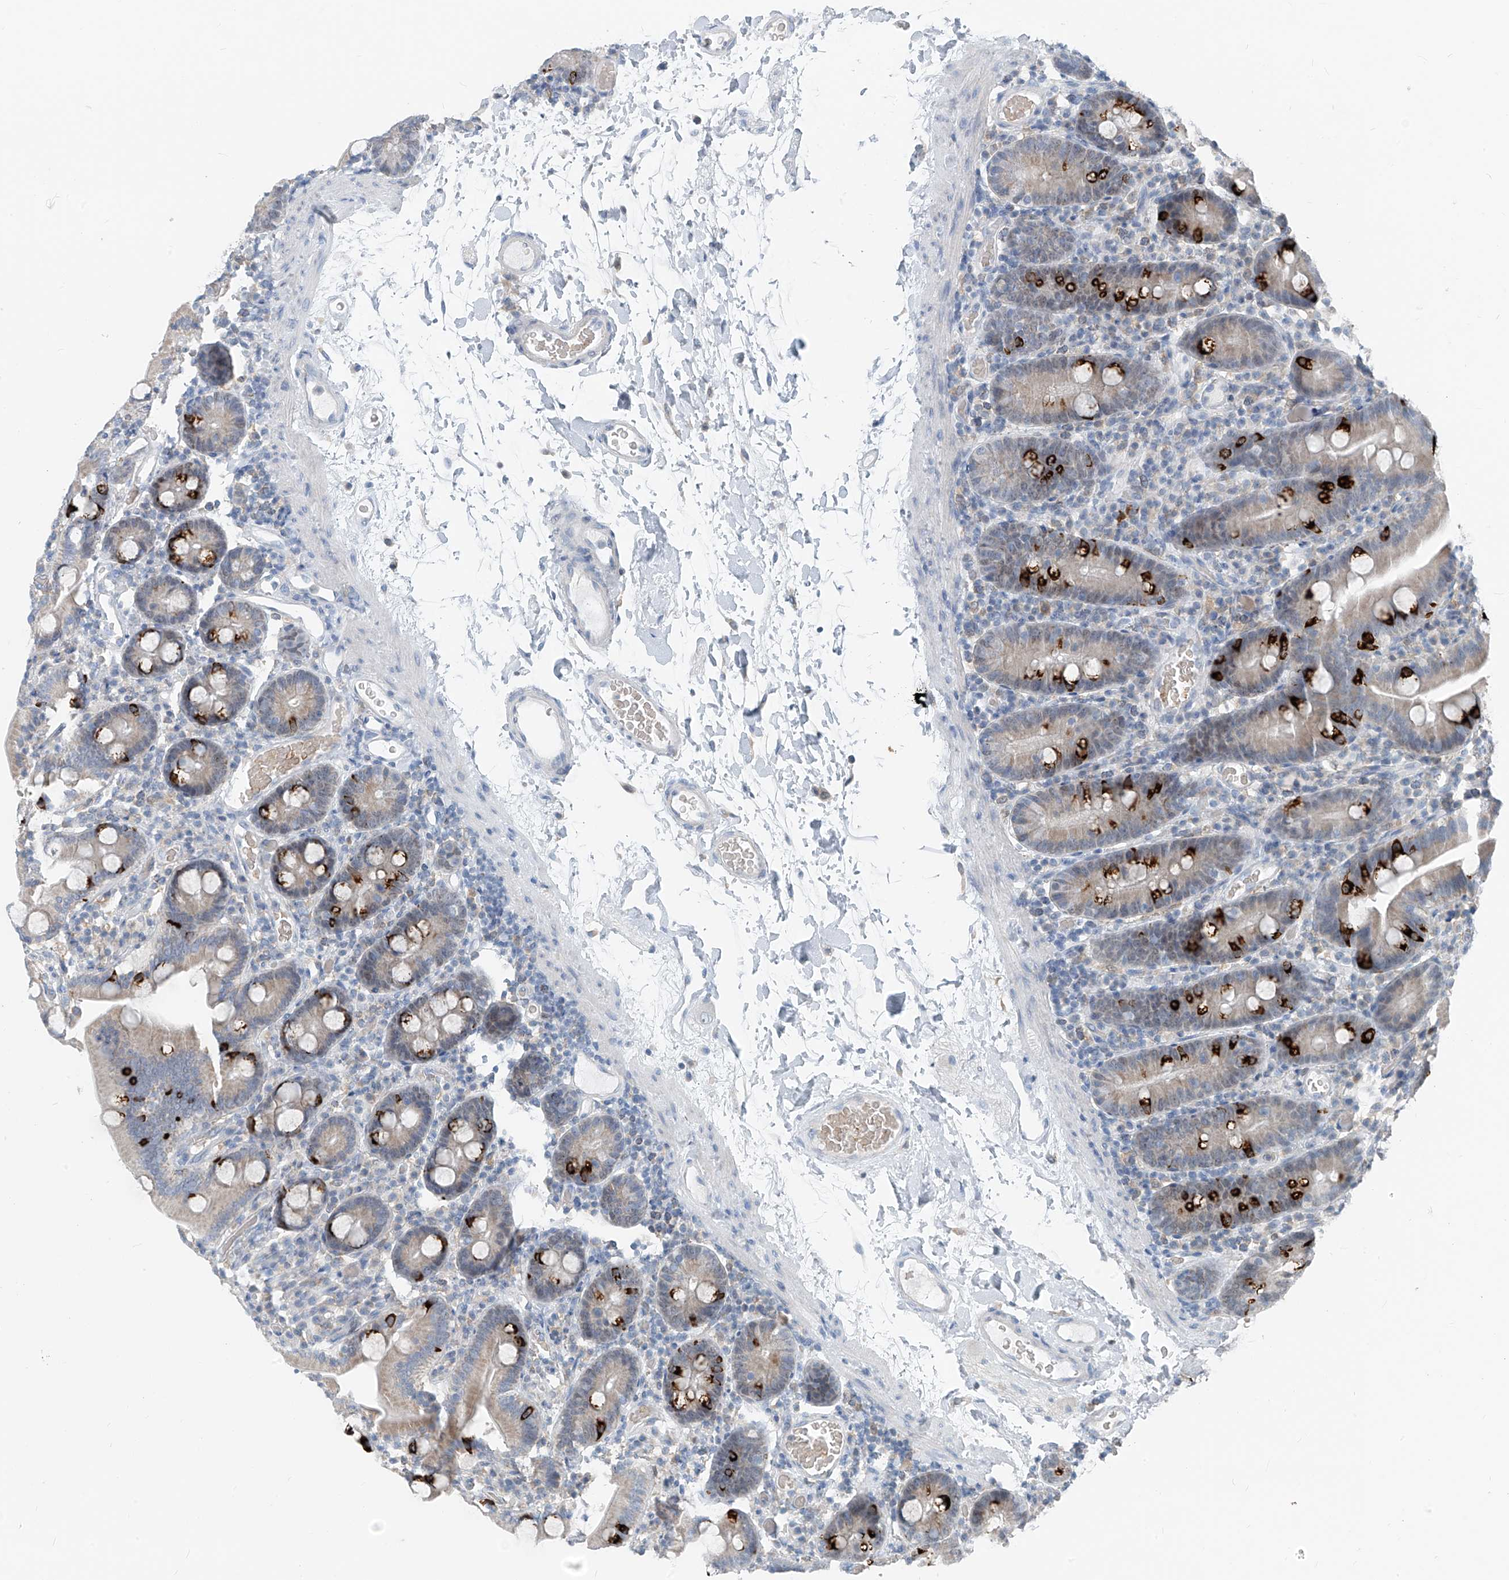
{"staining": {"intensity": "strong", "quantity": "<25%", "location": "cytoplasmic/membranous"}, "tissue": "duodenum", "cell_type": "Glandular cells", "image_type": "normal", "snomed": [{"axis": "morphology", "description": "Normal tissue, NOS"}, {"axis": "topography", "description": "Duodenum"}], "caption": "The histopathology image displays staining of normal duodenum, revealing strong cytoplasmic/membranous protein expression (brown color) within glandular cells.", "gene": "FGD2", "patient": {"sex": "male", "age": 55}}